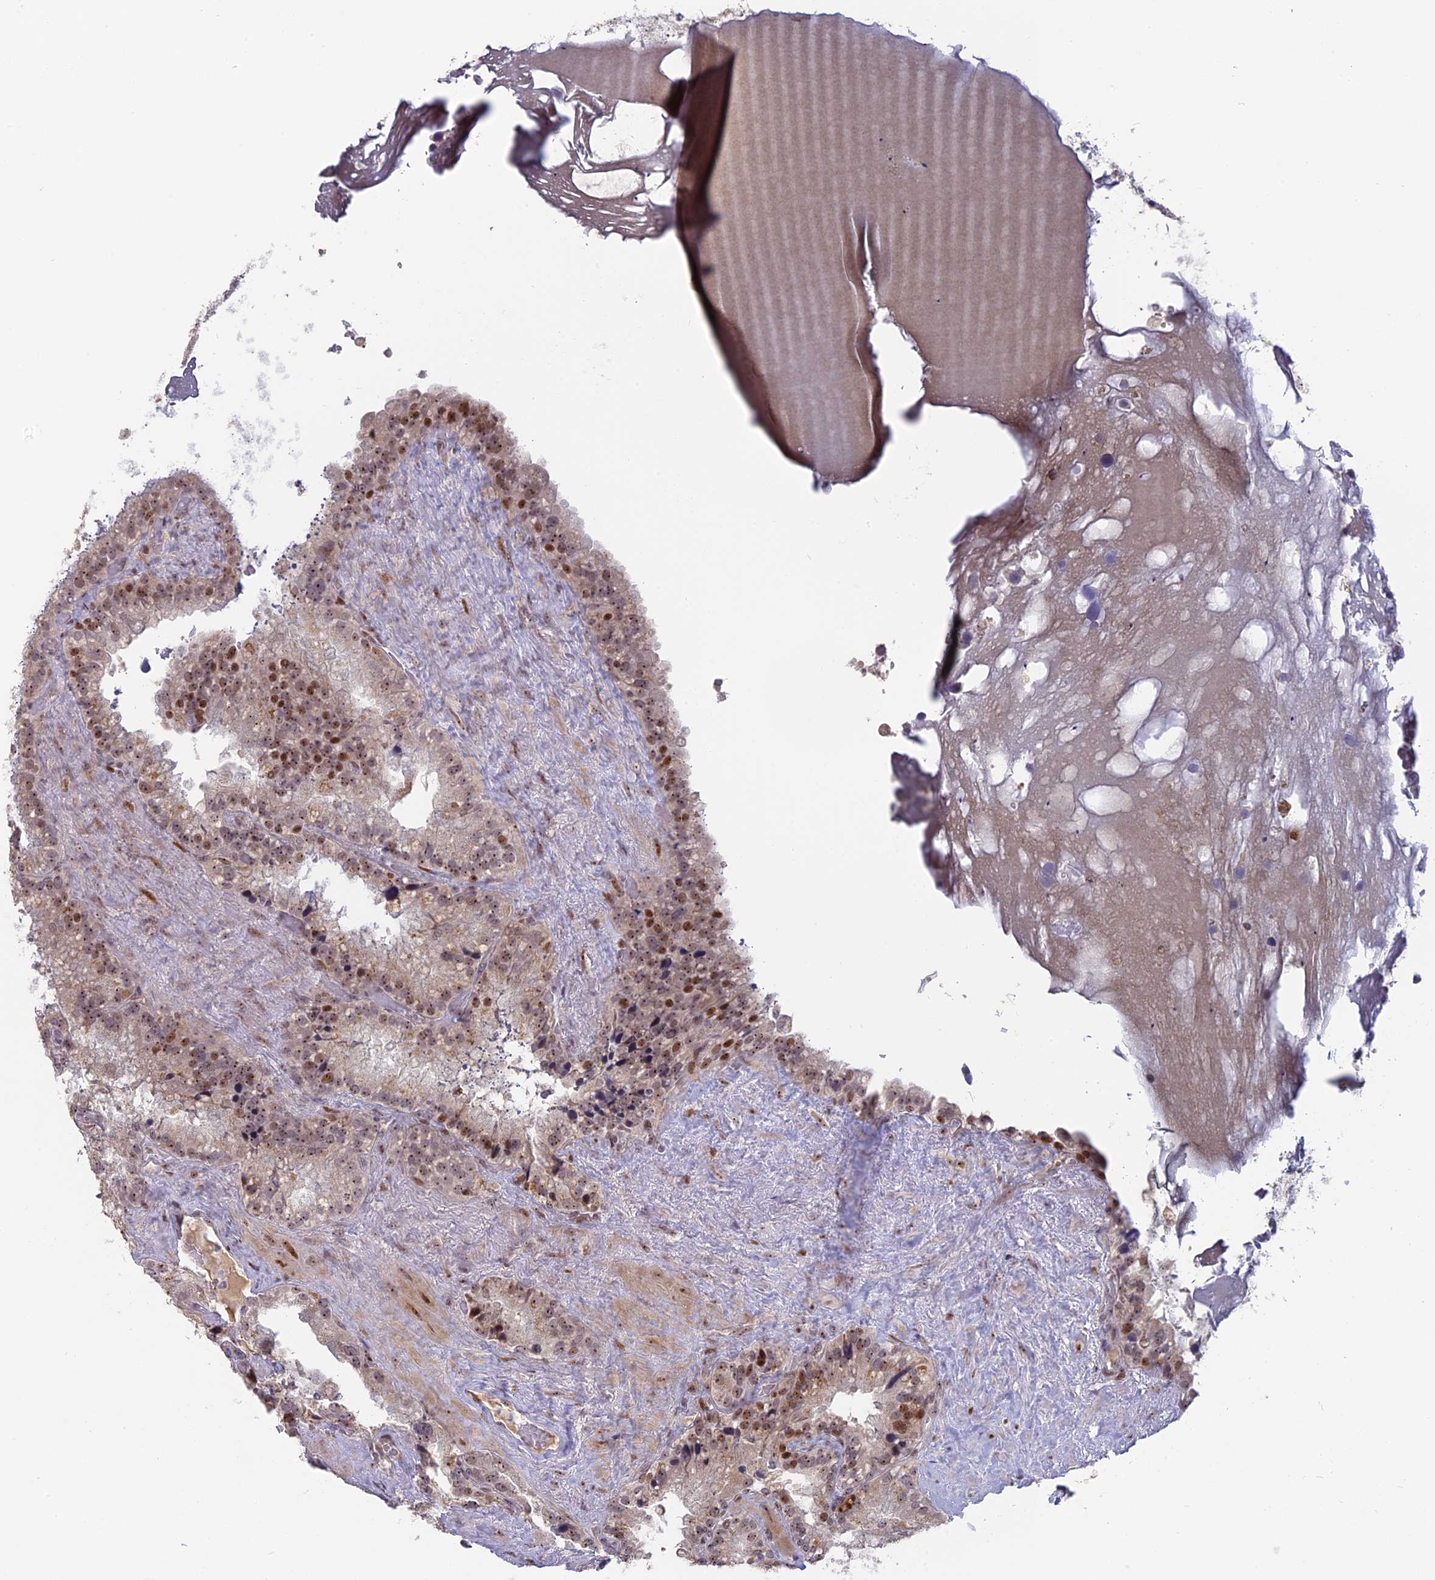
{"staining": {"intensity": "moderate", "quantity": ">75%", "location": "nuclear"}, "tissue": "seminal vesicle", "cell_type": "Glandular cells", "image_type": "normal", "snomed": [{"axis": "morphology", "description": "Normal tissue, NOS"}, {"axis": "topography", "description": "Prostate"}, {"axis": "topography", "description": "Seminal veicle"}], "caption": "Immunohistochemical staining of normal seminal vesicle displays >75% levels of moderate nuclear protein staining in approximately >75% of glandular cells. The staining was performed using DAB (3,3'-diaminobenzidine) to visualize the protein expression in brown, while the nuclei were stained in blue with hematoxylin (Magnification: 20x).", "gene": "FAM131A", "patient": {"sex": "male", "age": 68}}